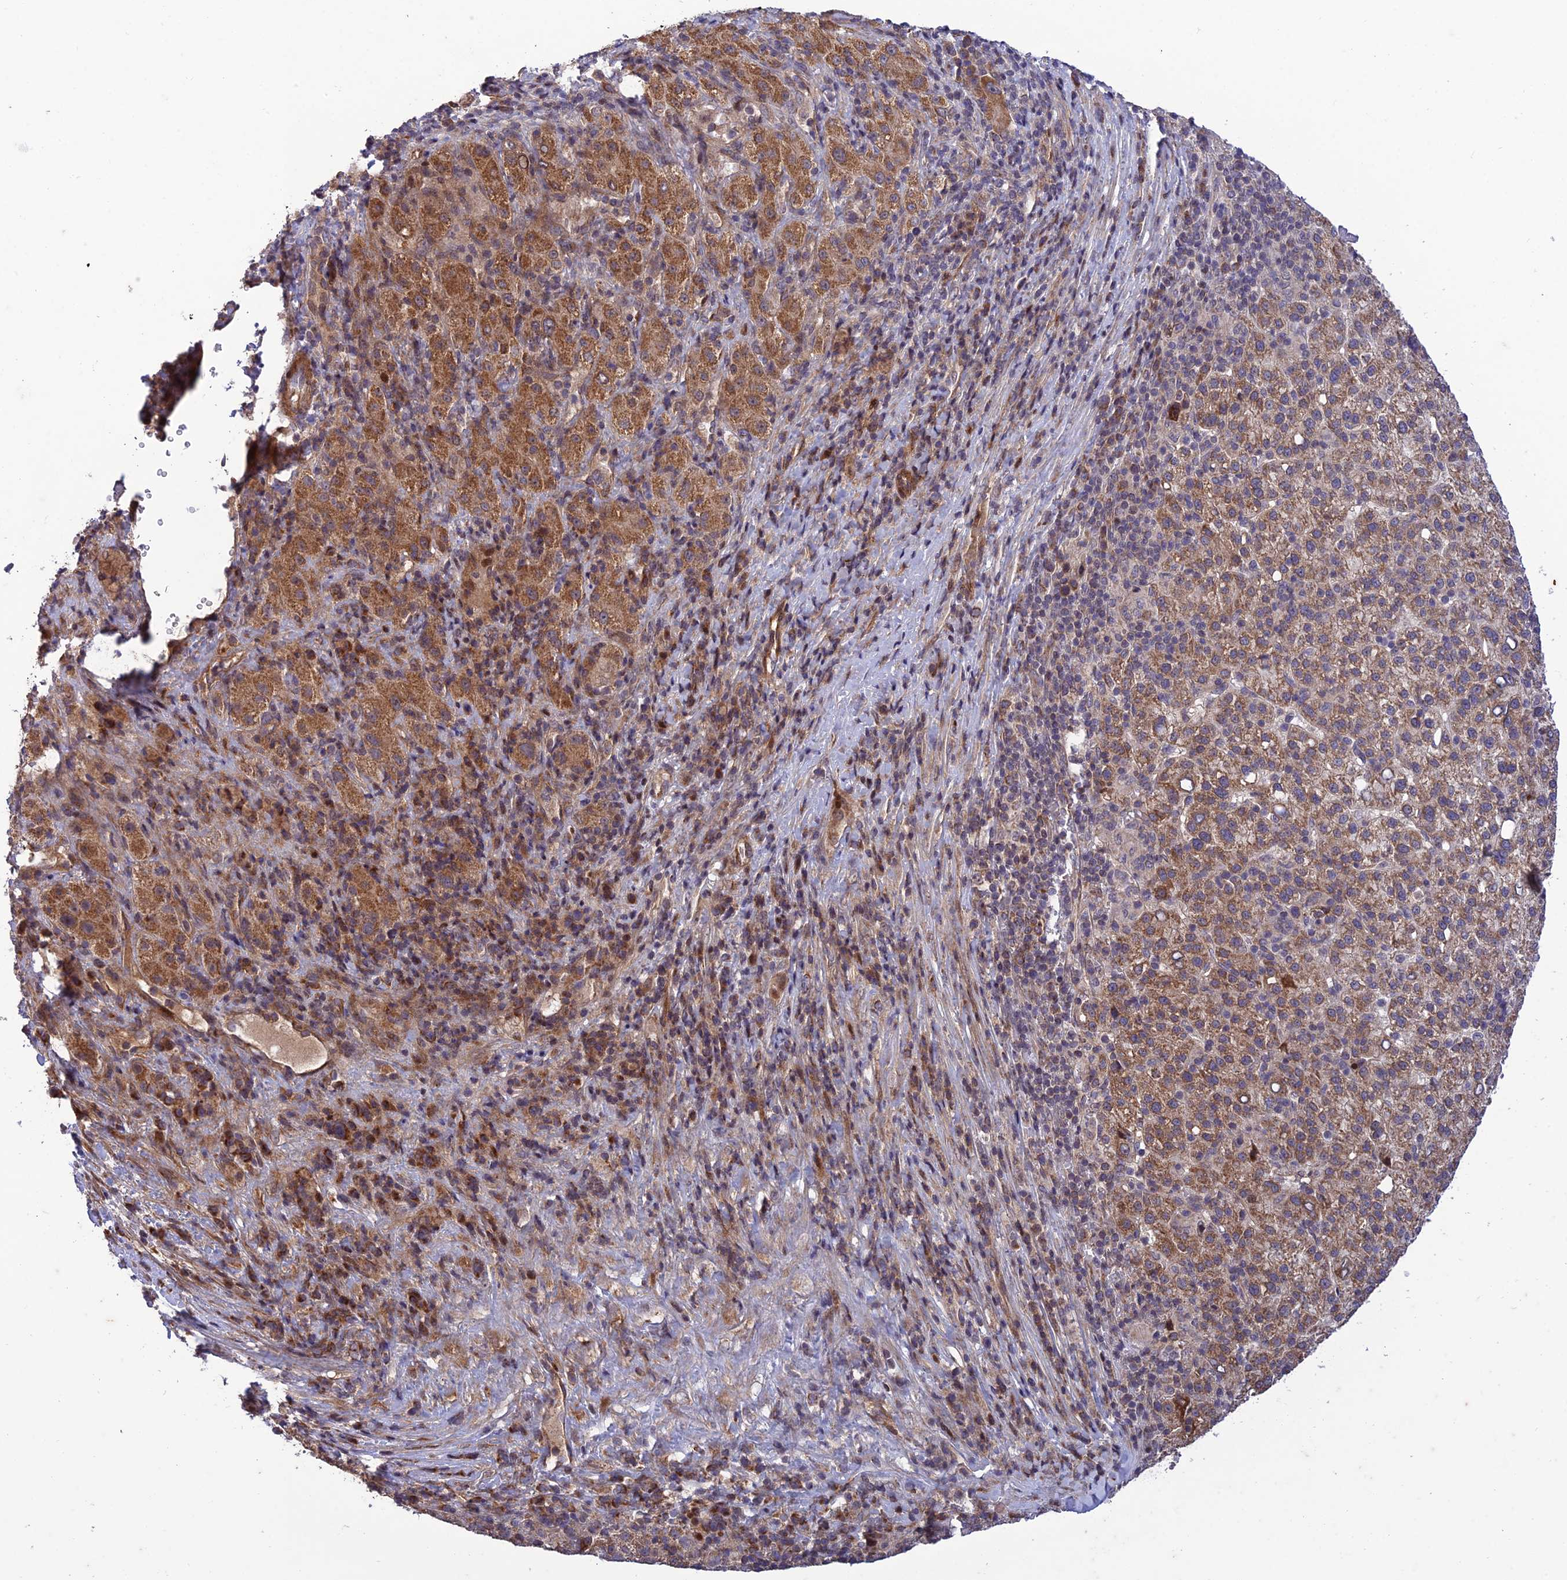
{"staining": {"intensity": "moderate", "quantity": ">75%", "location": "cytoplasmic/membranous"}, "tissue": "liver cancer", "cell_type": "Tumor cells", "image_type": "cancer", "snomed": [{"axis": "morphology", "description": "Carcinoma, Hepatocellular, NOS"}, {"axis": "topography", "description": "Liver"}], "caption": "A brown stain shows moderate cytoplasmic/membranous expression of a protein in hepatocellular carcinoma (liver) tumor cells. (DAB (3,3'-diaminobenzidine) IHC with brightfield microscopy, high magnification).", "gene": "PLEKHG2", "patient": {"sex": "female", "age": 58}}